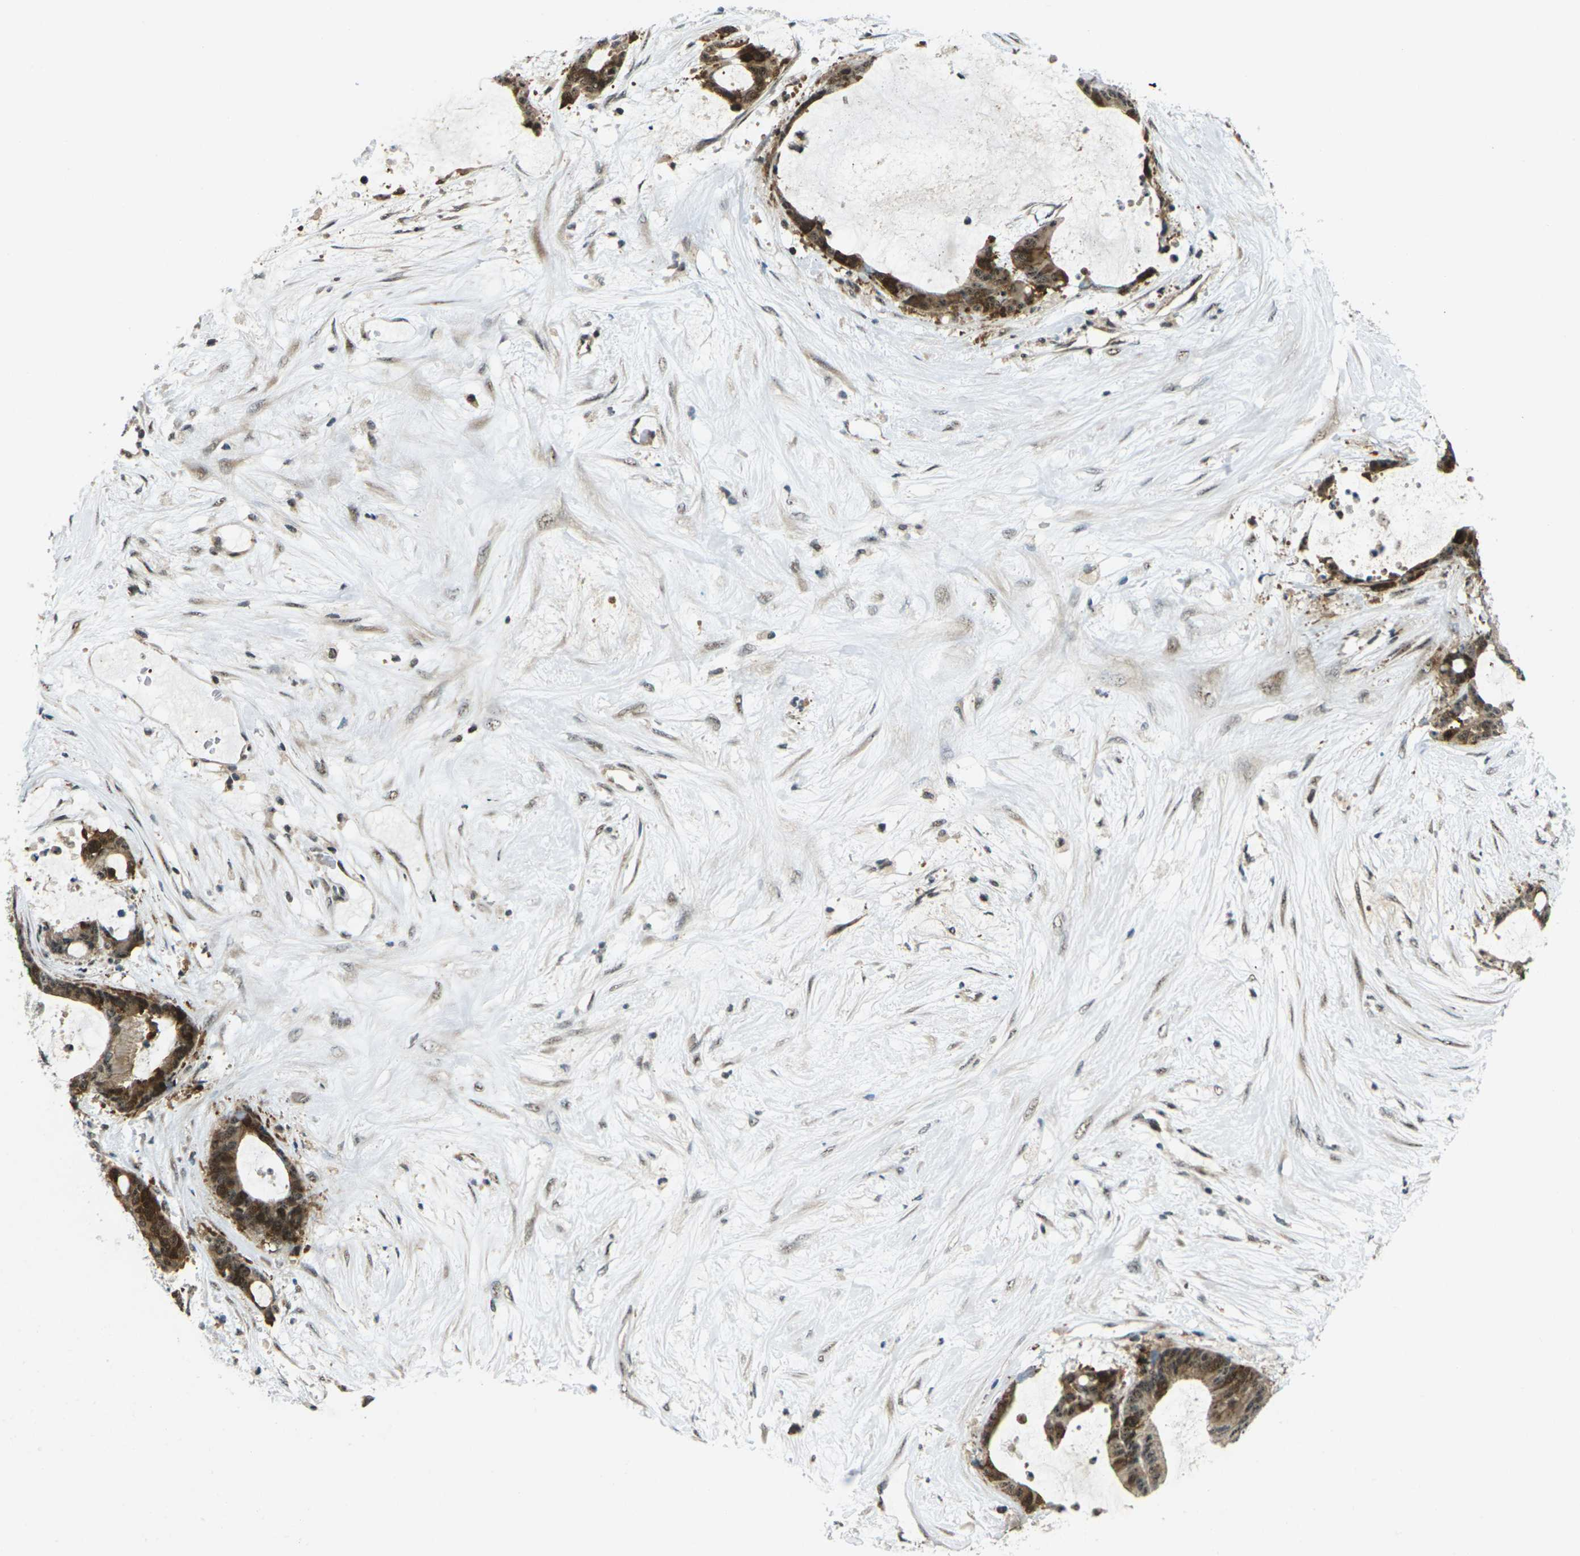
{"staining": {"intensity": "strong", "quantity": ">75%", "location": "cytoplasmic/membranous,nuclear"}, "tissue": "liver cancer", "cell_type": "Tumor cells", "image_type": "cancer", "snomed": [{"axis": "morphology", "description": "Cholangiocarcinoma"}, {"axis": "topography", "description": "Liver"}], "caption": "About >75% of tumor cells in human cholangiocarcinoma (liver) reveal strong cytoplasmic/membranous and nuclear protein positivity as visualized by brown immunohistochemical staining.", "gene": "UBE2S", "patient": {"sex": "female", "age": 73}}